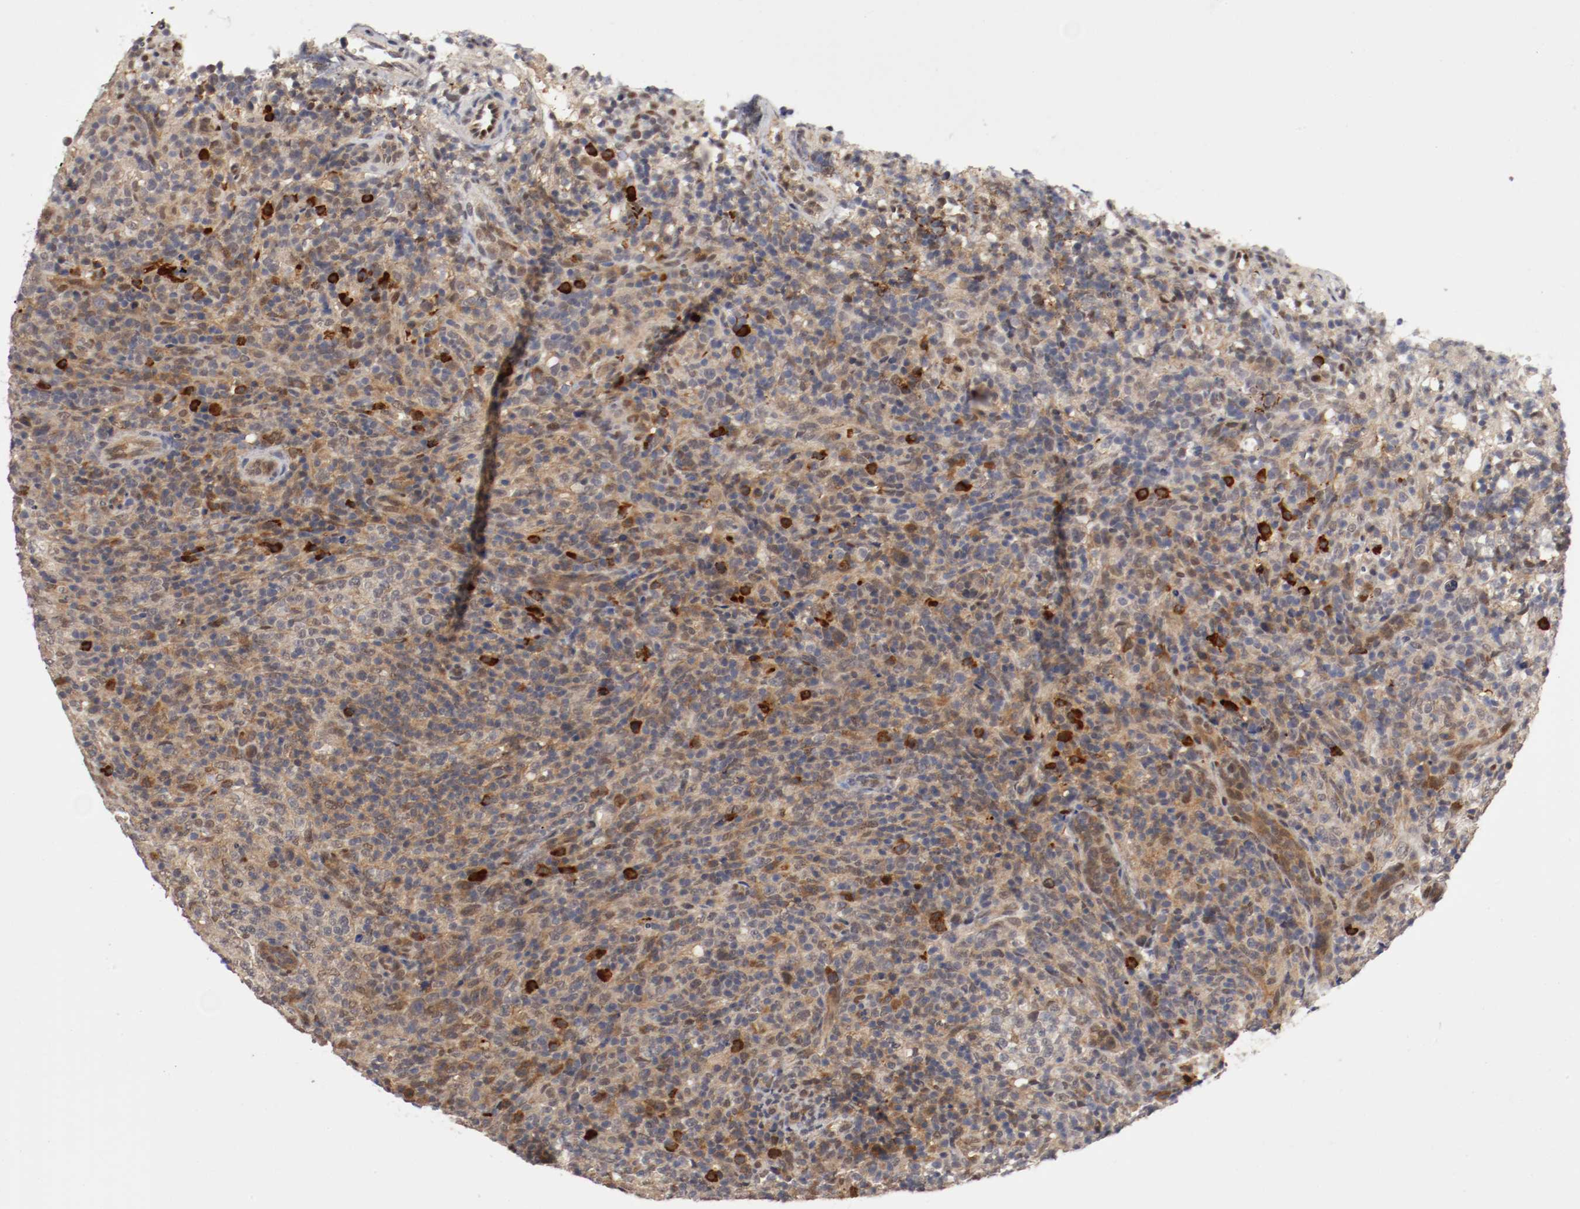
{"staining": {"intensity": "moderate", "quantity": "25%-75%", "location": "cytoplasmic/membranous,nuclear"}, "tissue": "lymphoma", "cell_type": "Tumor cells", "image_type": "cancer", "snomed": [{"axis": "morphology", "description": "Malignant lymphoma, non-Hodgkin's type, High grade"}, {"axis": "topography", "description": "Lymph node"}], "caption": "Immunohistochemical staining of human lymphoma demonstrates moderate cytoplasmic/membranous and nuclear protein positivity in approximately 25%-75% of tumor cells. Ihc stains the protein of interest in brown and the nuclei are stained blue.", "gene": "DNMT3B", "patient": {"sex": "female", "age": 76}}